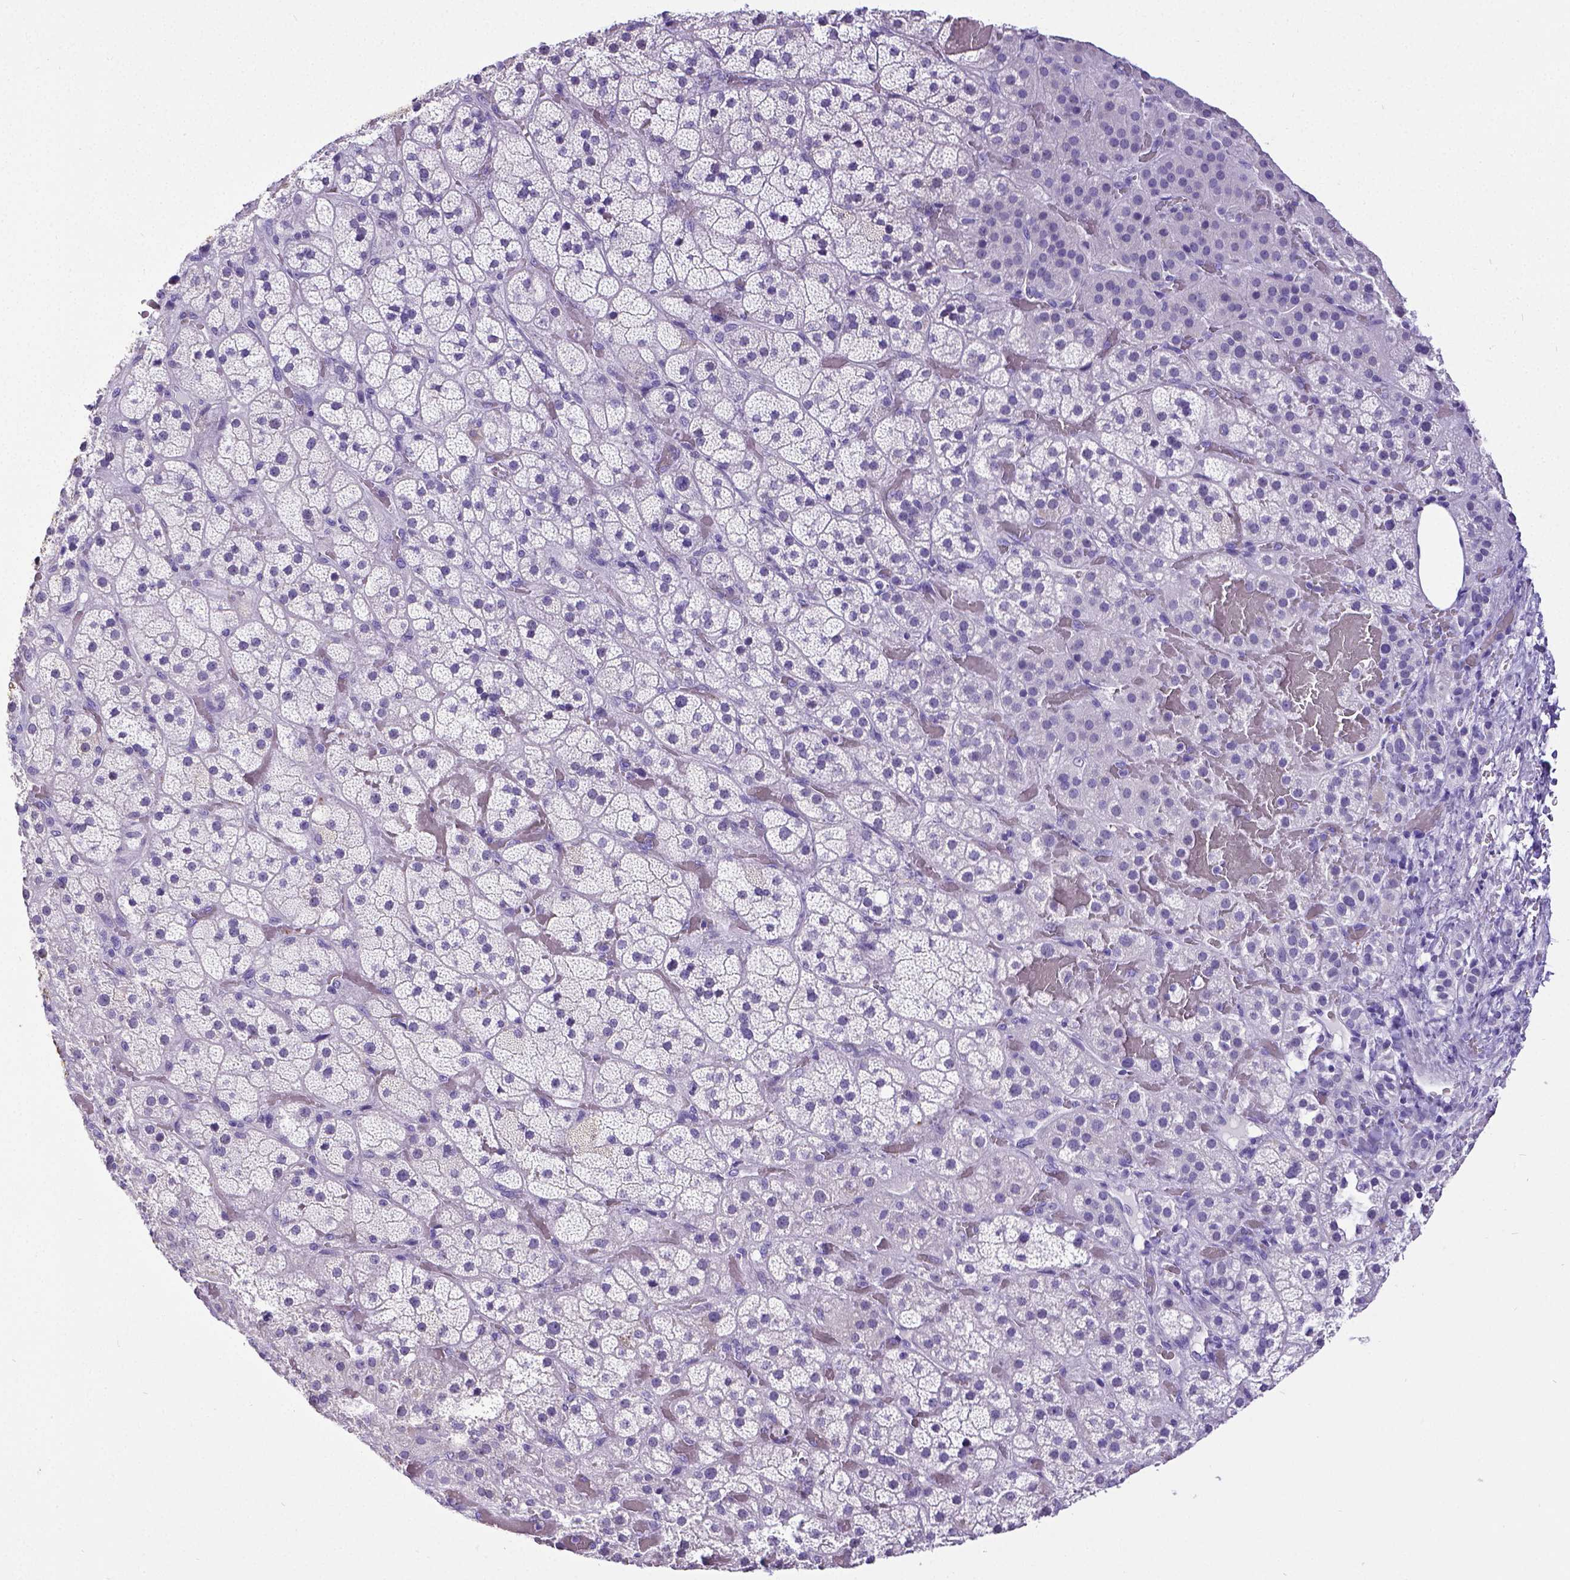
{"staining": {"intensity": "negative", "quantity": "none", "location": "none"}, "tissue": "adrenal gland", "cell_type": "Glandular cells", "image_type": "normal", "snomed": [{"axis": "morphology", "description": "Normal tissue, NOS"}, {"axis": "topography", "description": "Adrenal gland"}], "caption": "Immunohistochemical staining of benign adrenal gland demonstrates no significant staining in glandular cells.", "gene": "SATB2", "patient": {"sex": "male", "age": 57}}